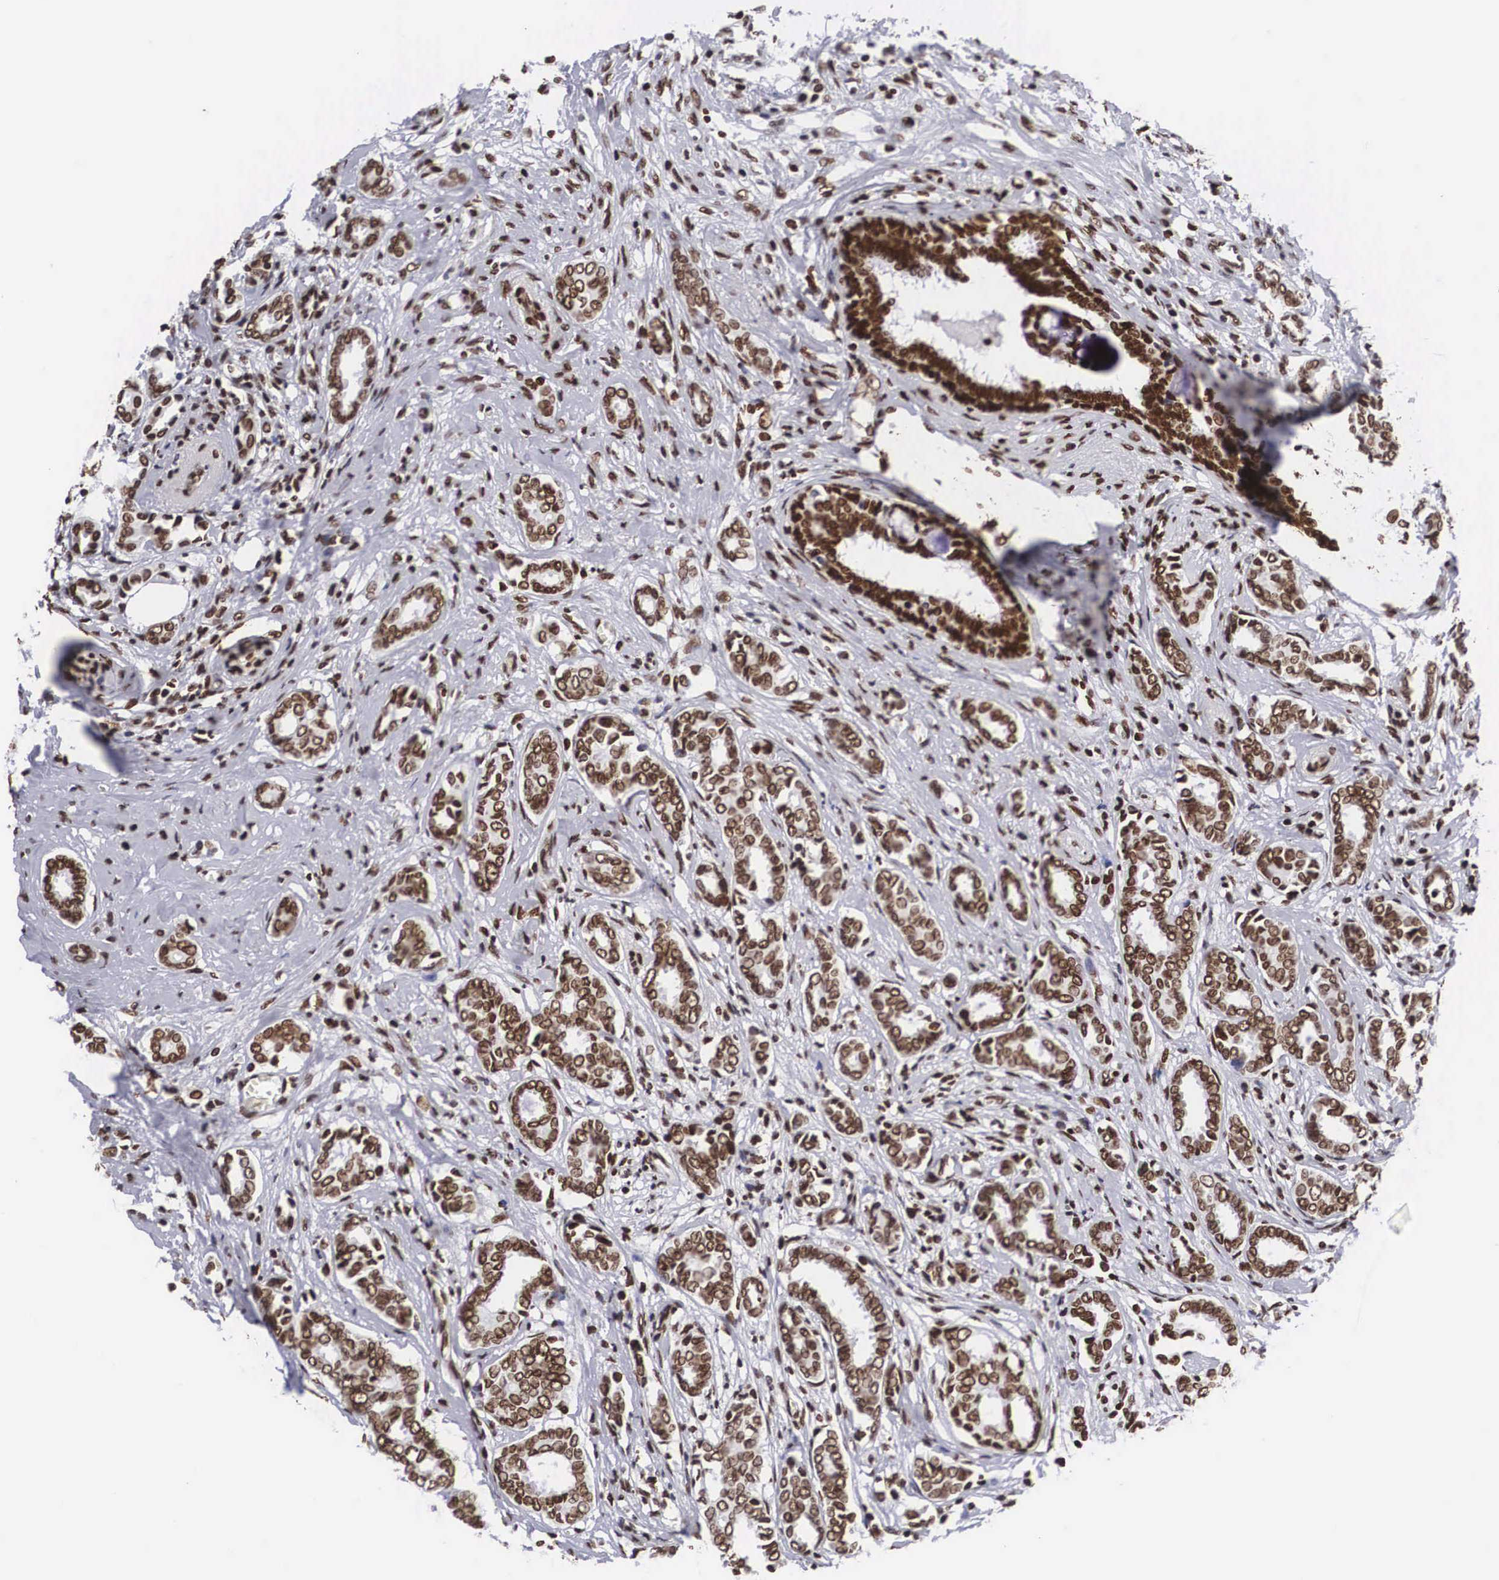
{"staining": {"intensity": "strong", "quantity": ">75%", "location": "nuclear"}, "tissue": "breast cancer", "cell_type": "Tumor cells", "image_type": "cancer", "snomed": [{"axis": "morphology", "description": "Duct carcinoma"}, {"axis": "topography", "description": "Breast"}], "caption": "Immunohistochemical staining of breast cancer demonstrates strong nuclear protein staining in approximately >75% of tumor cells.", "gene": "MECP2", "patient": {"sex": "female", "age": 50}}